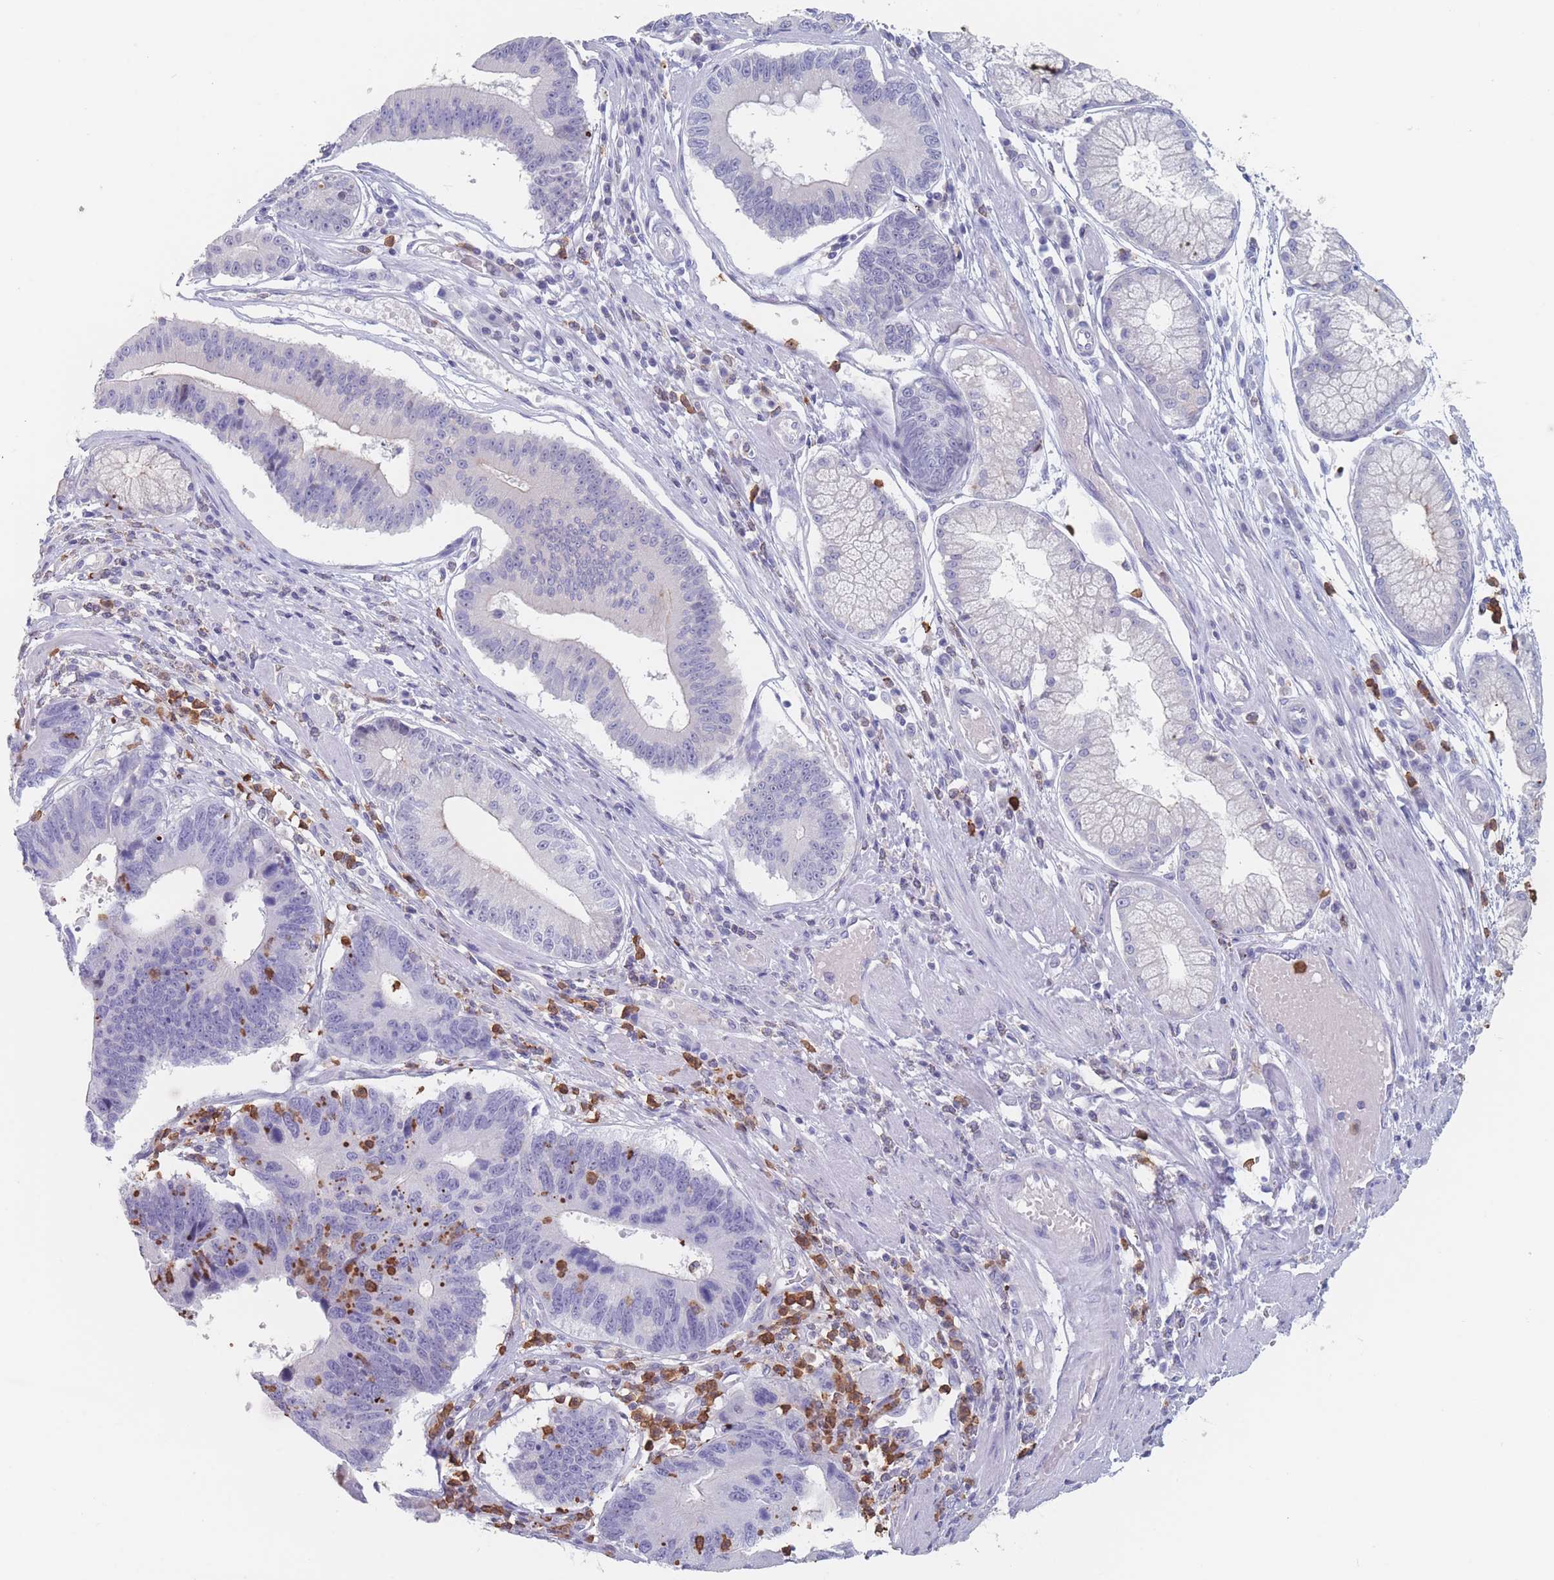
{"staining": {"intensity": "negative", "quantity": "none", "location": "none"}, "tissue": "stomach cancer", "cell_type": "Tumor cells", "image_type": "cancer", "snomed": [{"axis": "morphology", "description": "Adenocarcinoma, NOS"}, {"axis": "topography", "description": "Stomach"}], "caption": "Immunohistochemical staining of stomach cancer displays no significant staining in tumor cells. Brightfield microscopy of immunohistochemistry (IHC) stained with DAB (brown) and hematoxylin (blue), captured at high magnification.", "gene": "ATP1A3", "patient": {"sex": "male", "age": 59}}